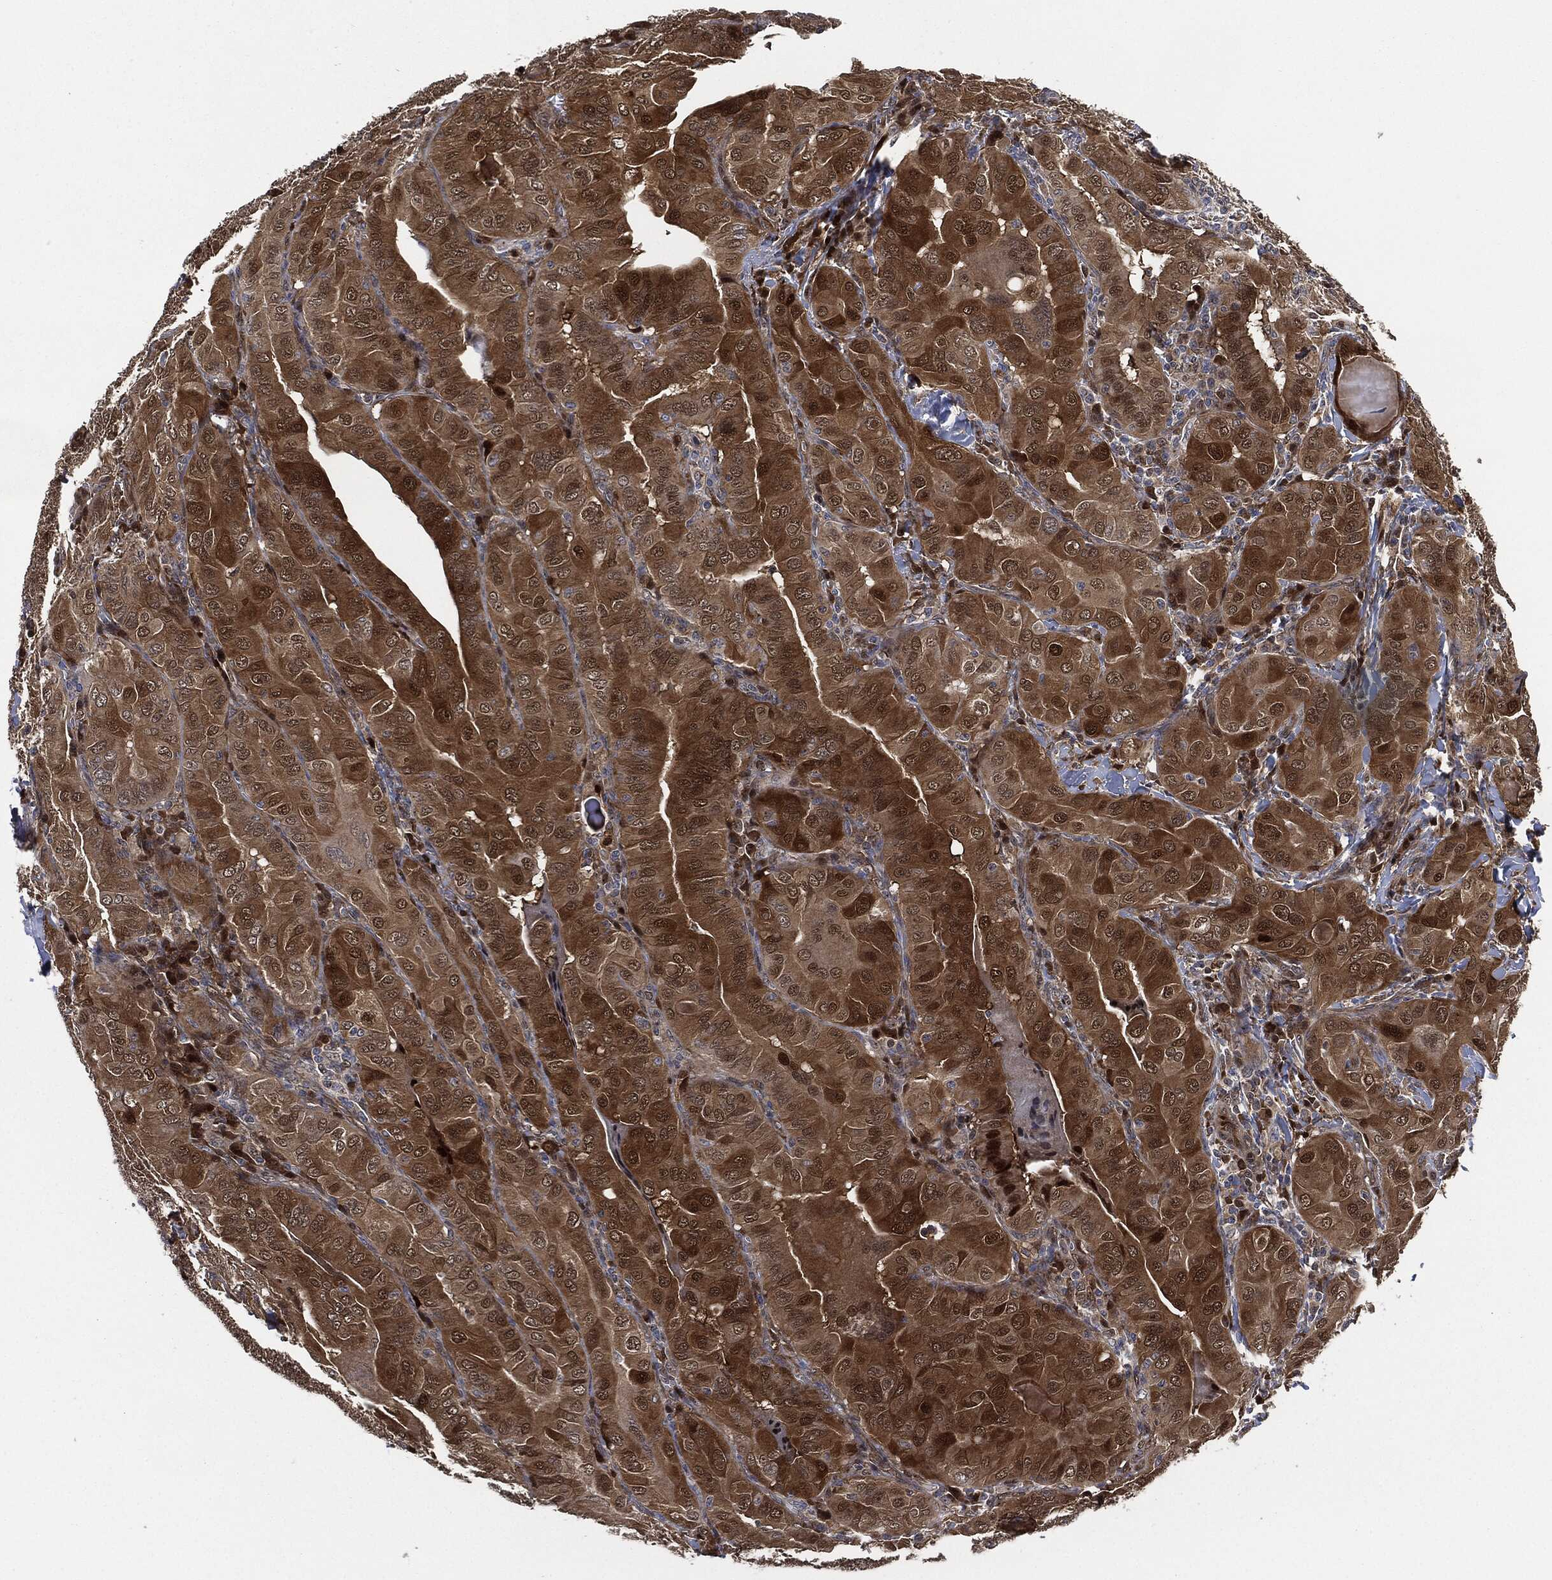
{"staining": {"intensity": "moderate", "quantity": "25%-75%", "location": "cytoplasmic/membranous"}, "tissue": "thyroid cancer", "cell_type": "Tumor cells", "image_type": "cancer", "snomed": [{"axis": "morphology", "description": "Papillary adenocarcinoma, NOS"}, {"axis": "topography", "description": "Thyroid gland"}], "caption": "Papillary adenocarcinoma (thyroid) stained with DAB immunohistochemistry (IHC) reveals medium levels of moderate cytoplasmic/membranous positivity in about 25%-75% of tumor cells. The protein of interest is shown in brown color, while the nuclei are stained blue.", "gene": "DCTN1", "patient": {"sex": "female", "age": 37}}